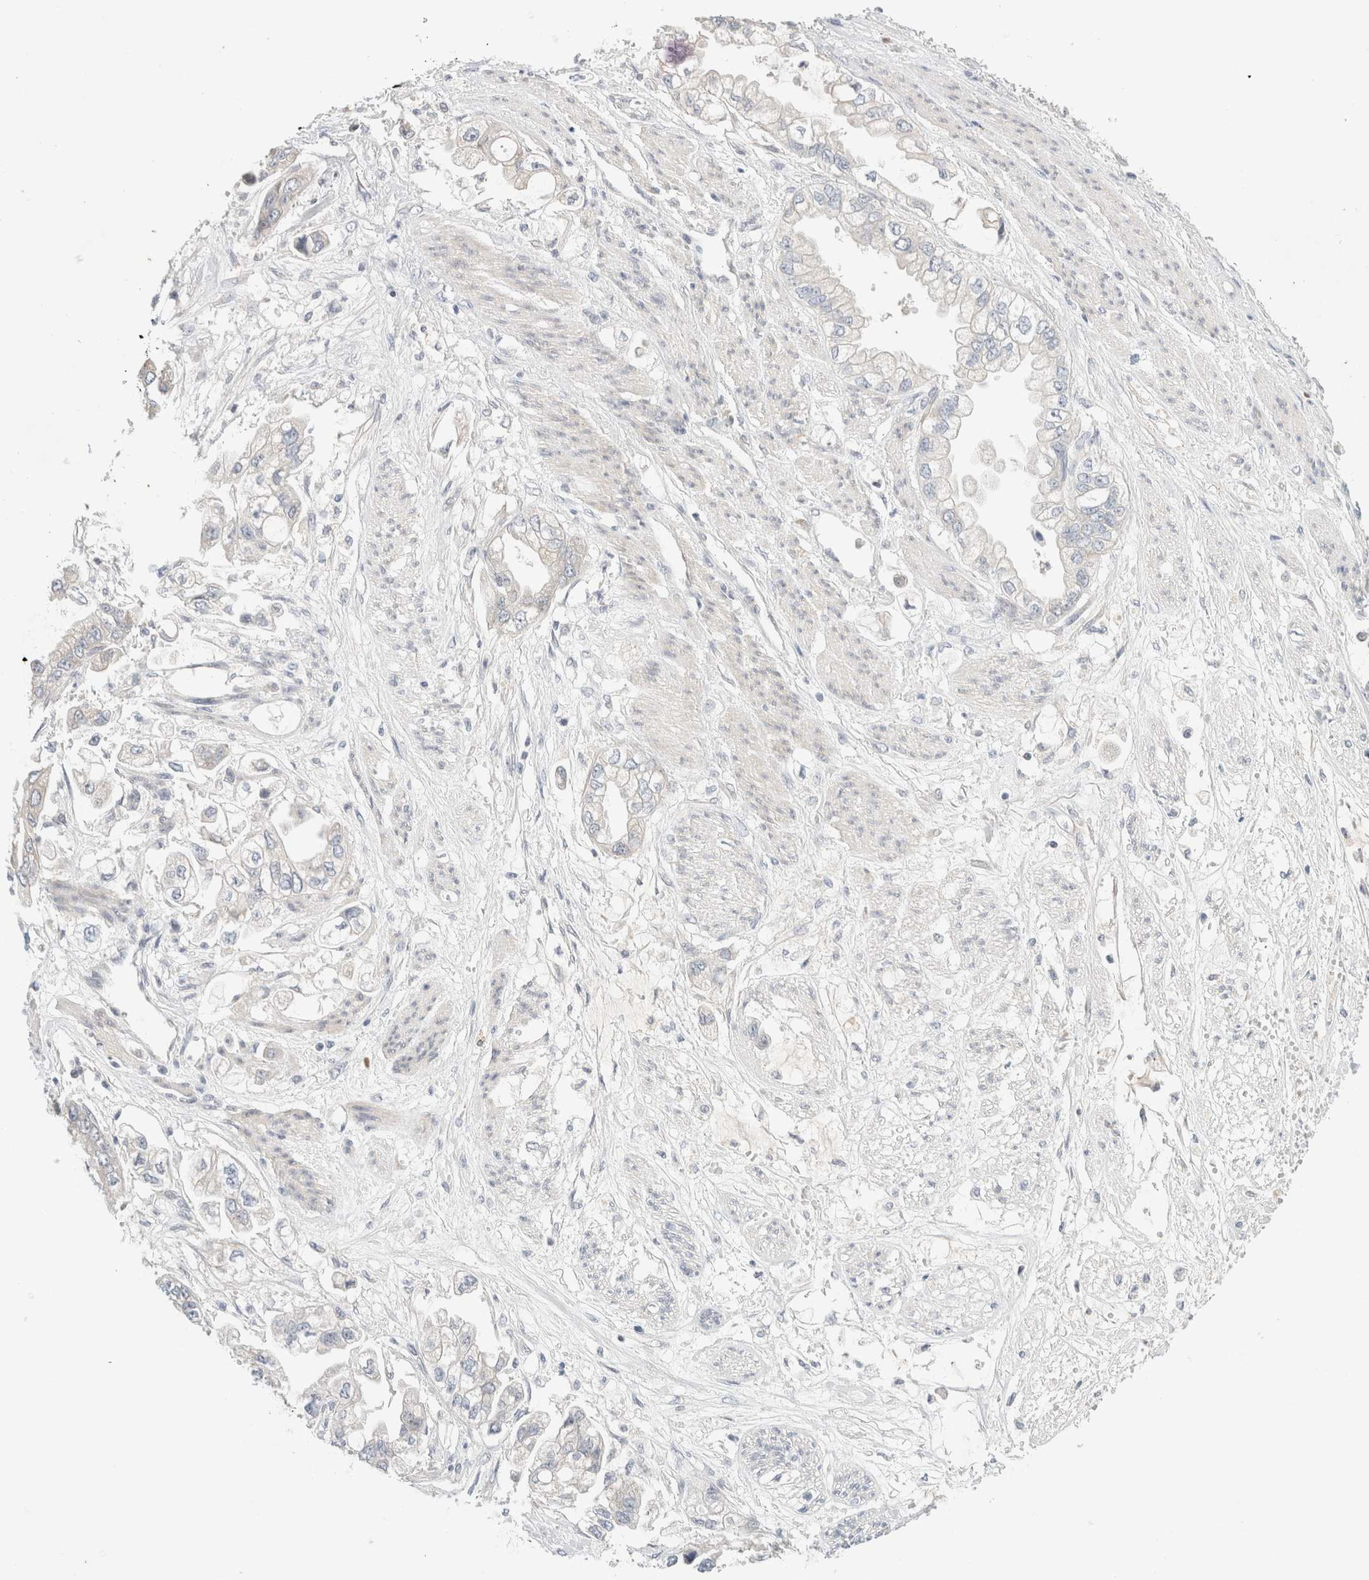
{"staining": {"intensity": "negative", "quantity": "none", "location": "none"}, "tissue": "stomach cancer", "cell_type": "Tumor cells", "image_type": "cancer", "snomed": [{"axis": "morphology", "description": "Adenocarcinoma, NOS"}, {"axis": "topography", "description": "Stomach"}], "caption": "Tumor cells show no significant staining in adenocarcinoma (stomach).", "gene": "SPRTN", "patient": {"sex": "male", "age": 62}}